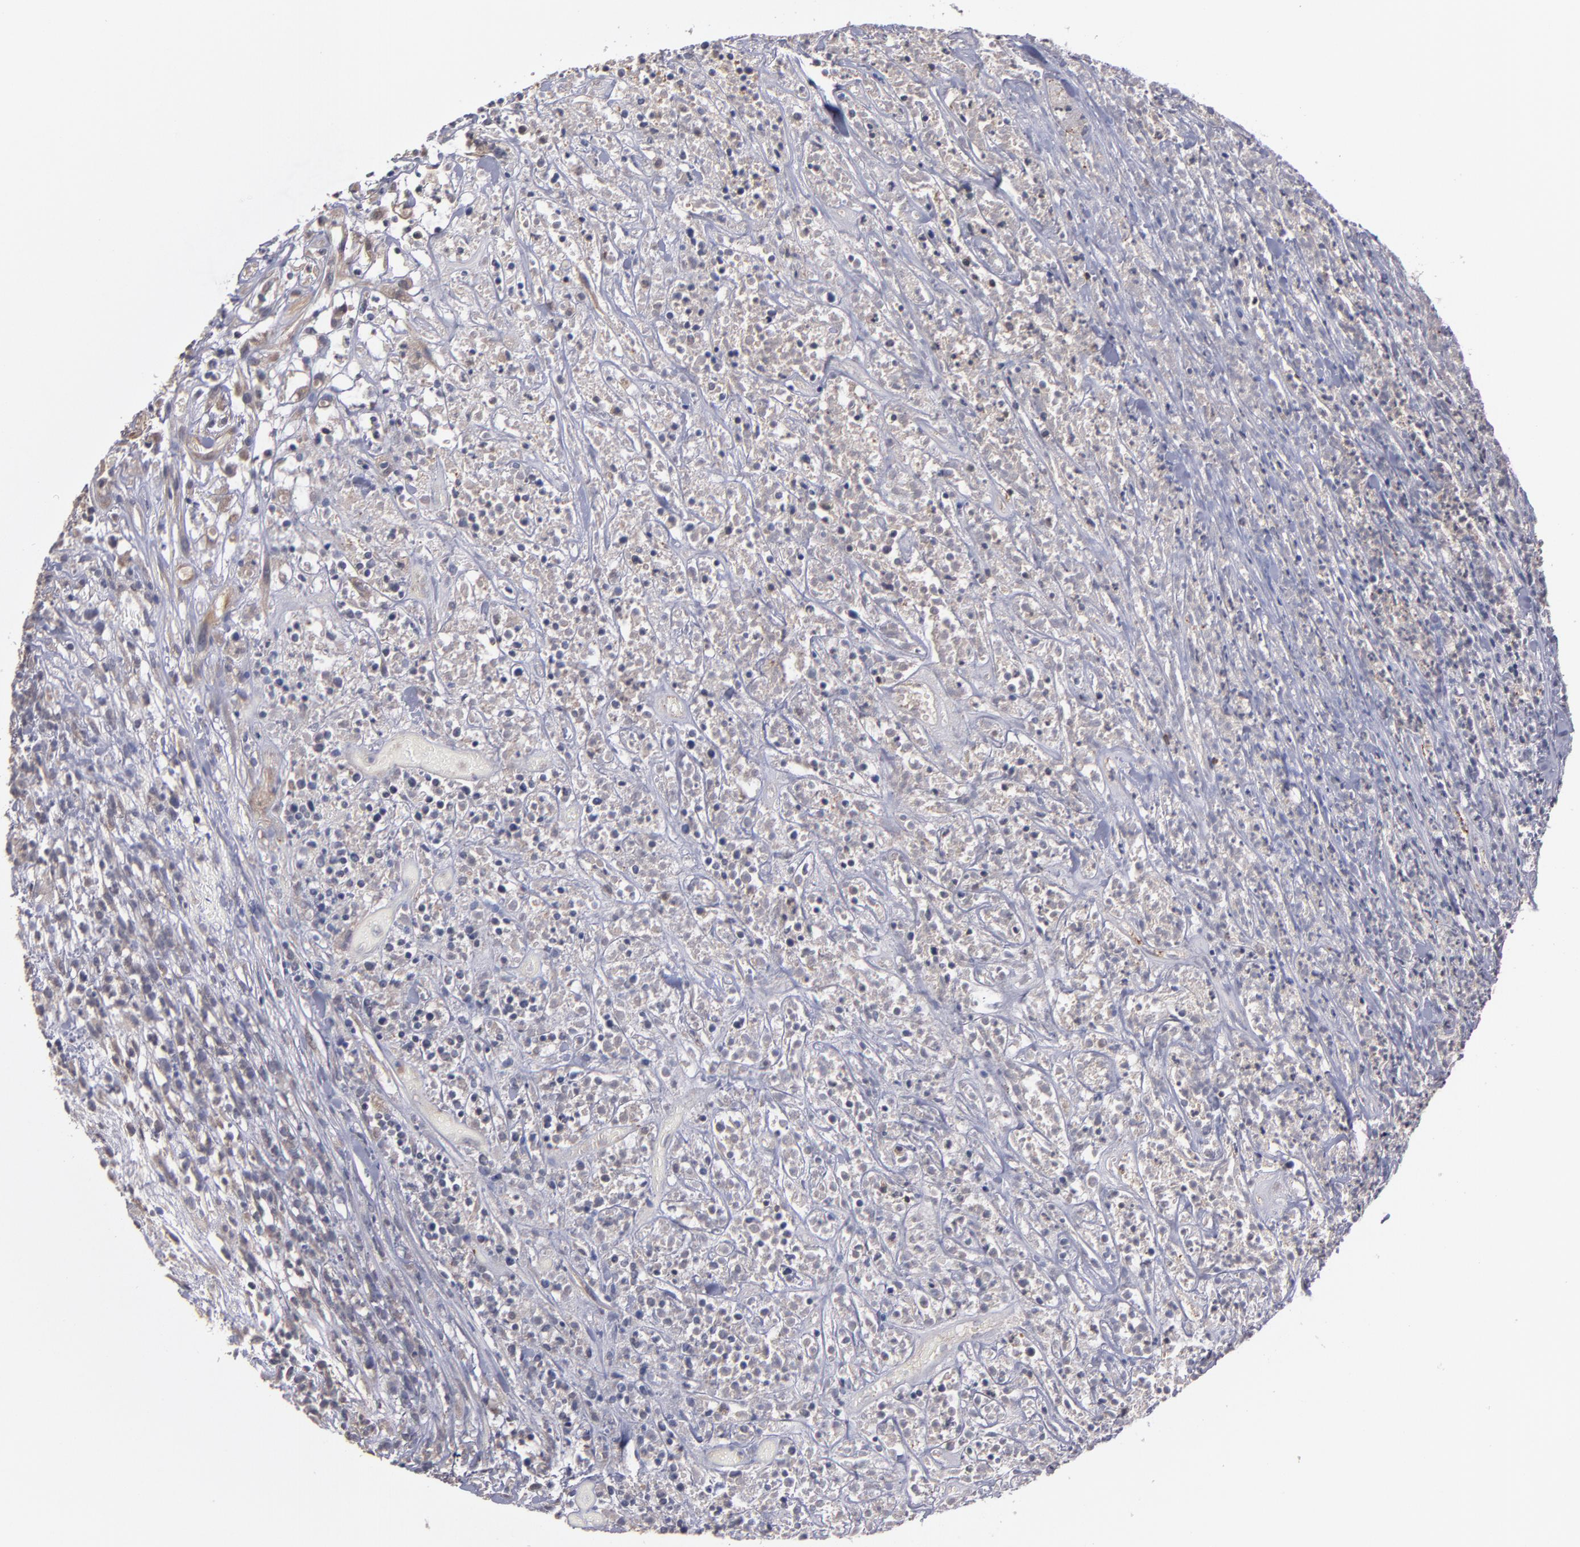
{"staining": {"intensity": "negative", "quantity": "none", "location": "none"}, "tissue": "lymphoma", "cell_type": "Tumor cells", "image_type": "cancer", "snomed": [{"axis": "morphology", "description": "Malignant lymphoma, non-Hodgkin's type, High grade"}, {"axis": "topography", "description": "Lymph node"}], "caption": "High magnification brightfield microscopy of lymphoma stained with DAB (brown) and counterstained with hematoxylin (blue): tumor cells show no significant positivity. (DAB (3,3'-diaminobenzidine) immunohistochemistry (IHC) visualized using brightfield microscopy, high magnification).", "gene": "CTSO", "patient": {"sex": "female", "age": 73}}